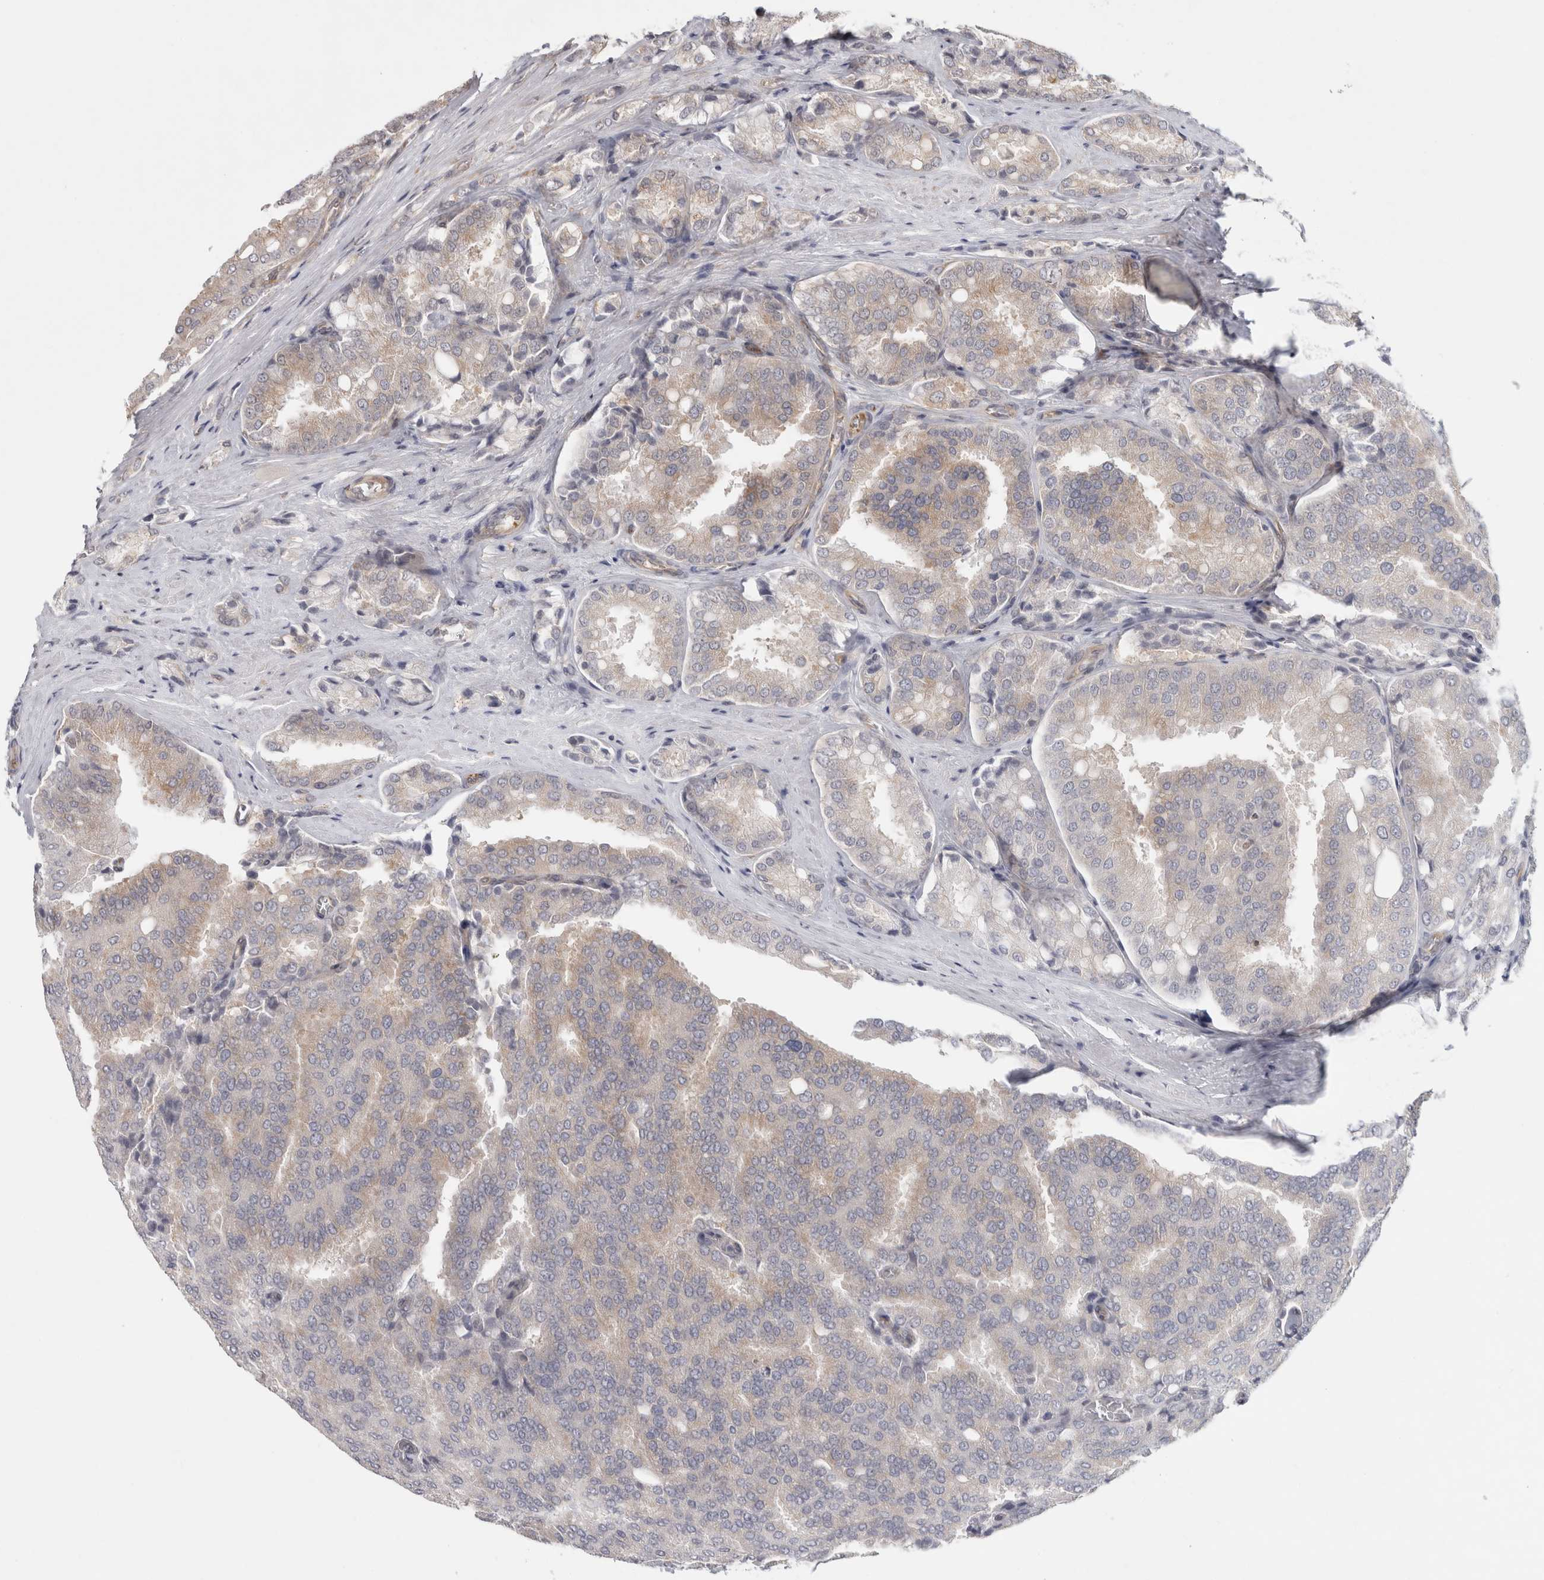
{"staining": {"intensity": "weak", "quantity": ">75%", "location": "cytoplasmic/membranous"}, "tissue": "prostate cancer", "cell_type": "Tumor cells", "image_type": "cancer", "snomed": [{"axis": "morphology", "description": "Adenocarcinoma, High grade"}, {"axis": "topography", "description": "Prostate"}], "caption": "Brown immunohistochemical staining in prostate cancer (adenocarcinoma (high-grade)) displays weak cytoplasmic/membranous staining in about >75% of tumor cells.", "gene": "ZNF318", "patient": {"sex": "male", "age": 50}}